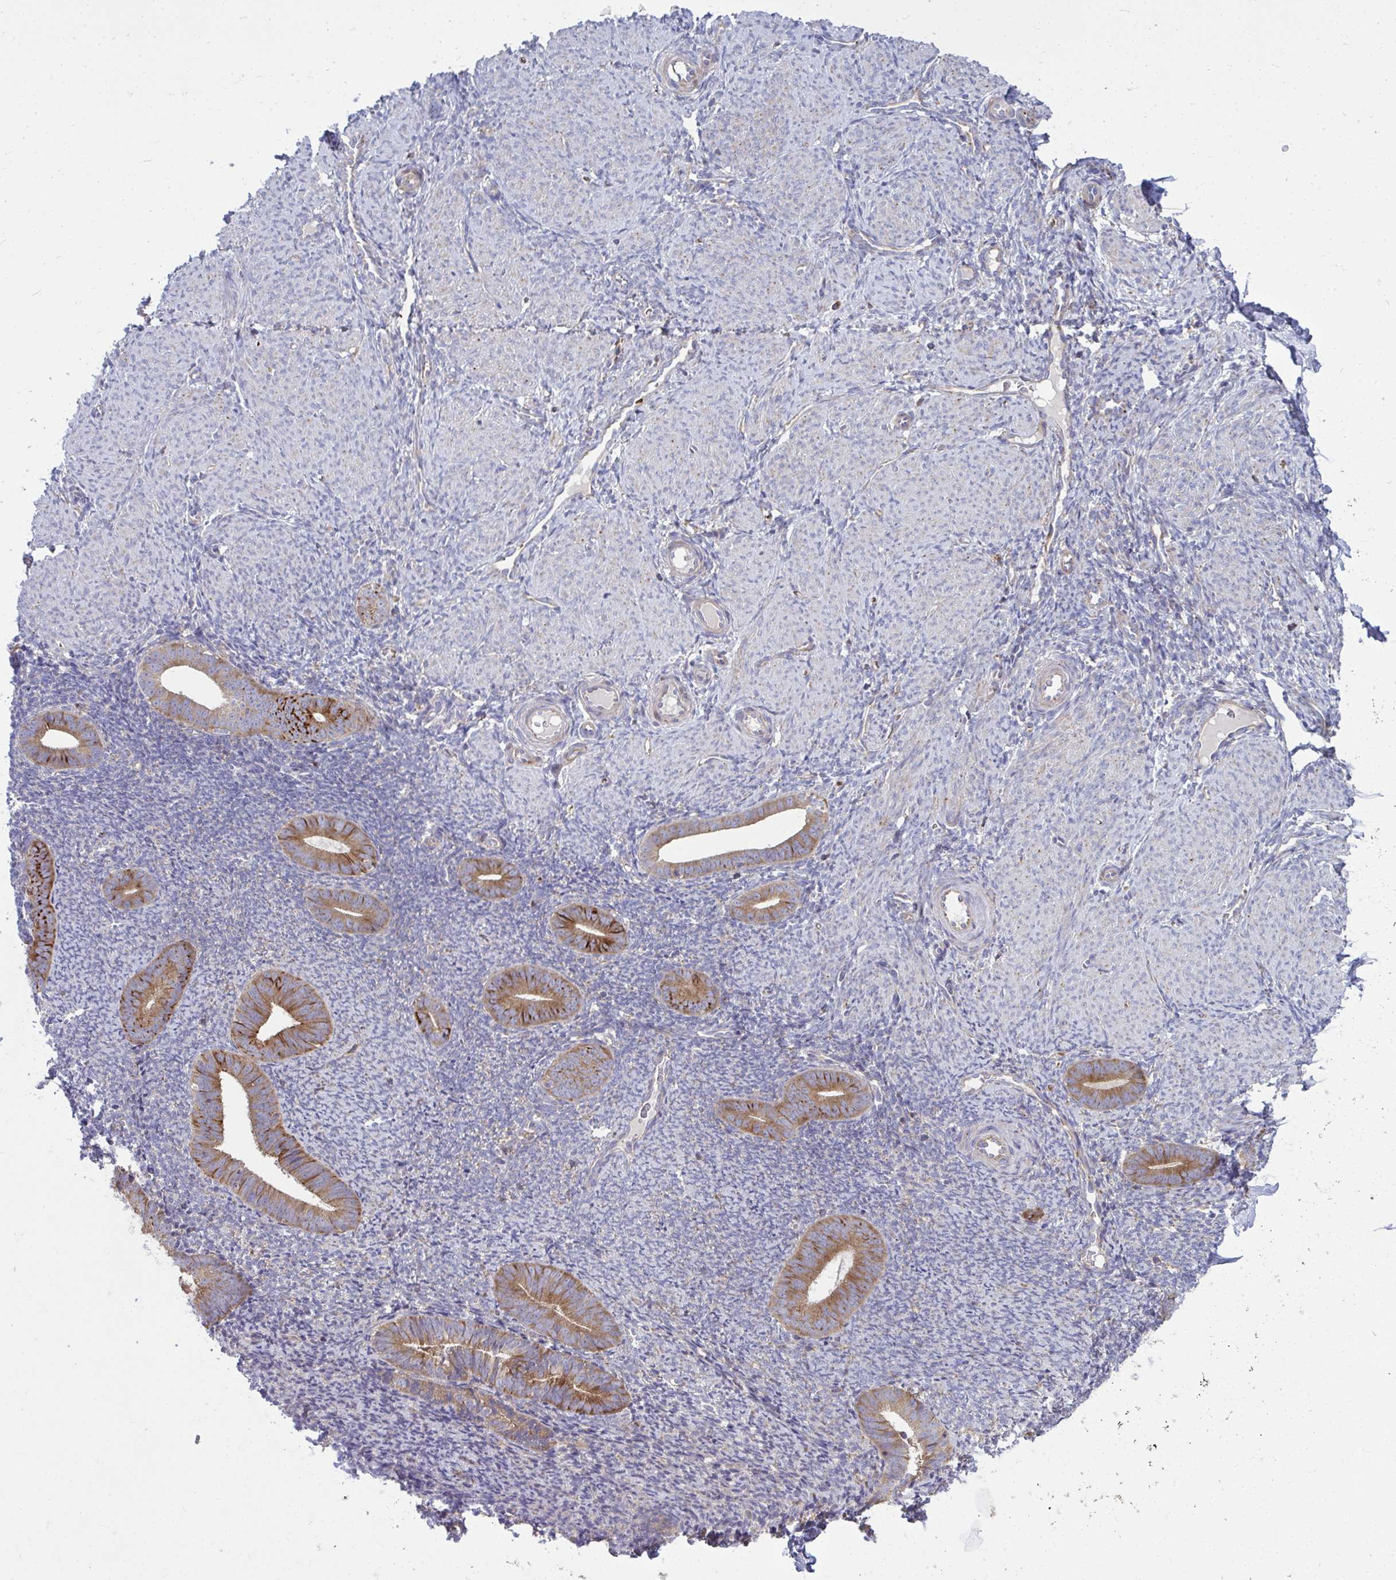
{"staining": {"intensity": "negative", "quantity": "none", "location": "none"}, "tissue": "endometrium", "cell_type": "Cells in endometrial stroma", "image_type": "normal", "snomed": [{"axis": "morphology", "description": "Normal tissue, NOS"}, {"axis": "topography", "description": "Endometrium"}], "caption": "Immunohistochemistry (IHC) of benign endometrium reveals no expression in cells in endometrial stroma.", "gene": "GFPT2", "patient": {"sex": "female", "age": 39}}